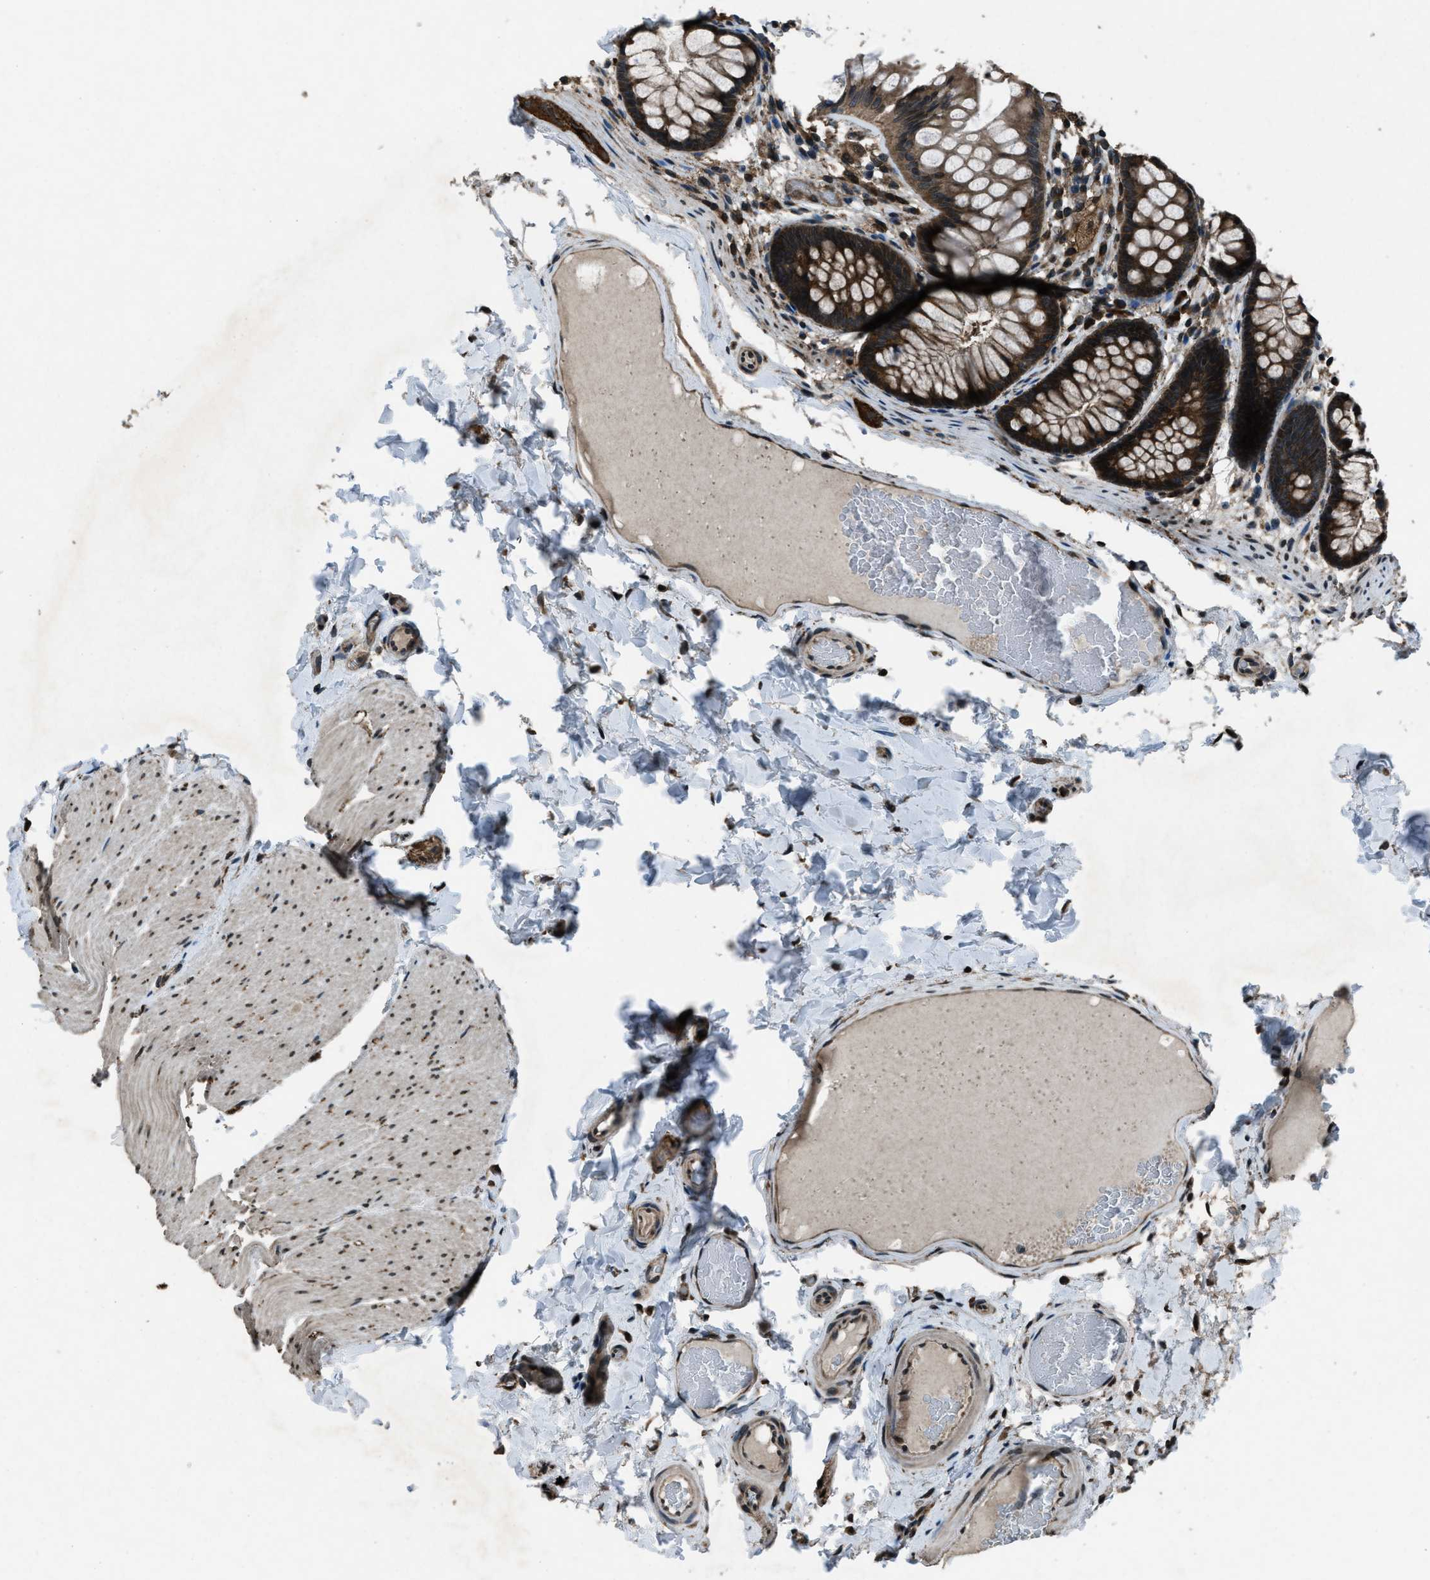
{"staining": {"intensity": "moderate", "quantity": ">75%", "location": "cytoplasmic/membranous,nuclear"}, "tissue": "colon", "cell_type": "Endothelial cells", "image_type": "normal", "snomed": [{"axis": "morphology", "description": "Normal tissue, NOS"}, {"axis": "topography", "description": "Colon"}], "caption": "Protein expression analysis of normal human colon reveals moderate cytoplasmic/membranous,nuclear positivity in about >75% of endothelial cells. The staining is performed using DAB (3,3'-diaminobenzidine) brown chromogen to label protein expression. The nuclei are counter-stained blue using hematoxylin.", "gene": "TRIM4", "patient": {"sex": "female", "age": 56}}